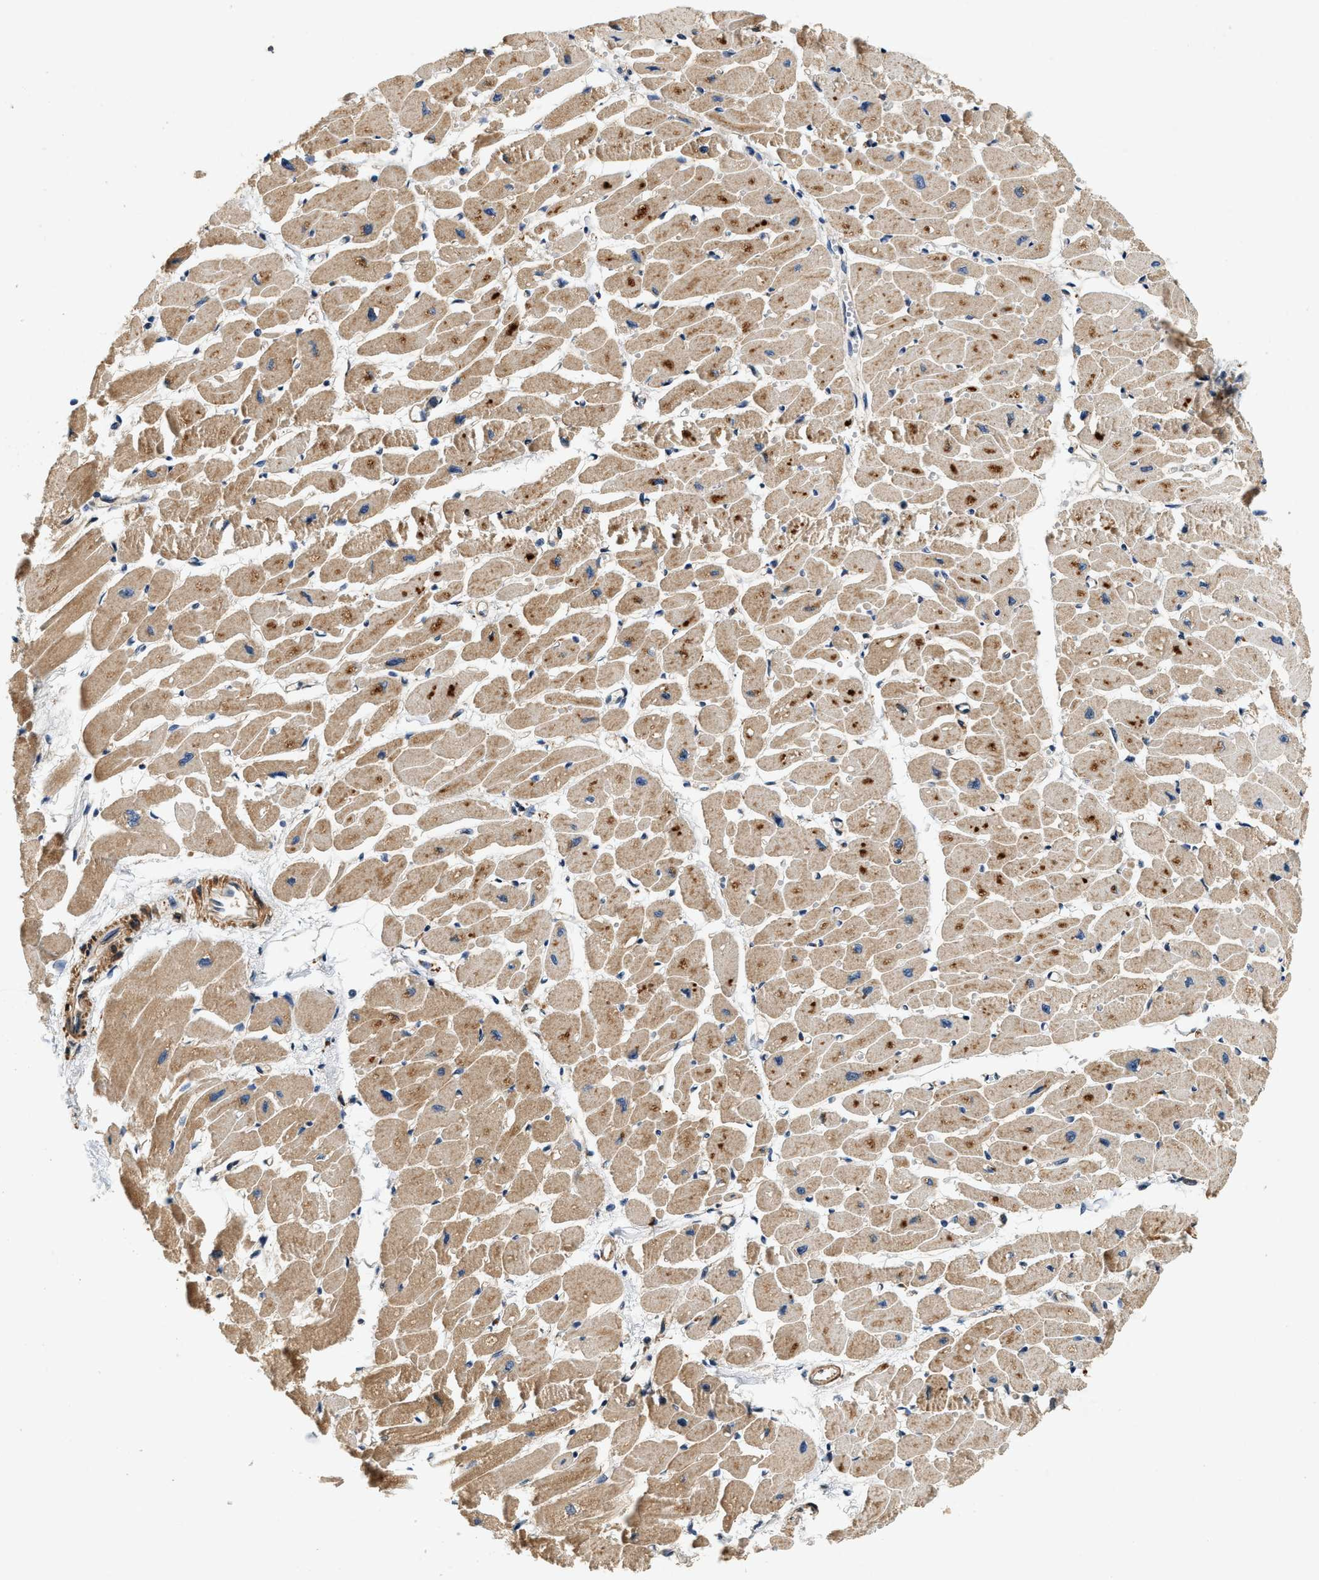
{"staining": {"intensity": "moderate", "quantity": ">75%", "location": "cytoplasmic/membranous"}, "tissue": "heart muscle", "cell_type": "Cardiomyocytes", "image_type": "normal", "snomed": [{"axis": "morphology", "description": "Normal tissue, NOS"}, {"axis": "topography", "description": "Heart"}], "caption": "Immunohistochemical staining of benign heart muscle shows medium levels of moderate cytoplasmic/membranous staining in approximately >75% of cardiomyocytes. Nuclei are stained in blue.", "gene": "DUSP10", "patient": {"sex": "female", "age": 54}}